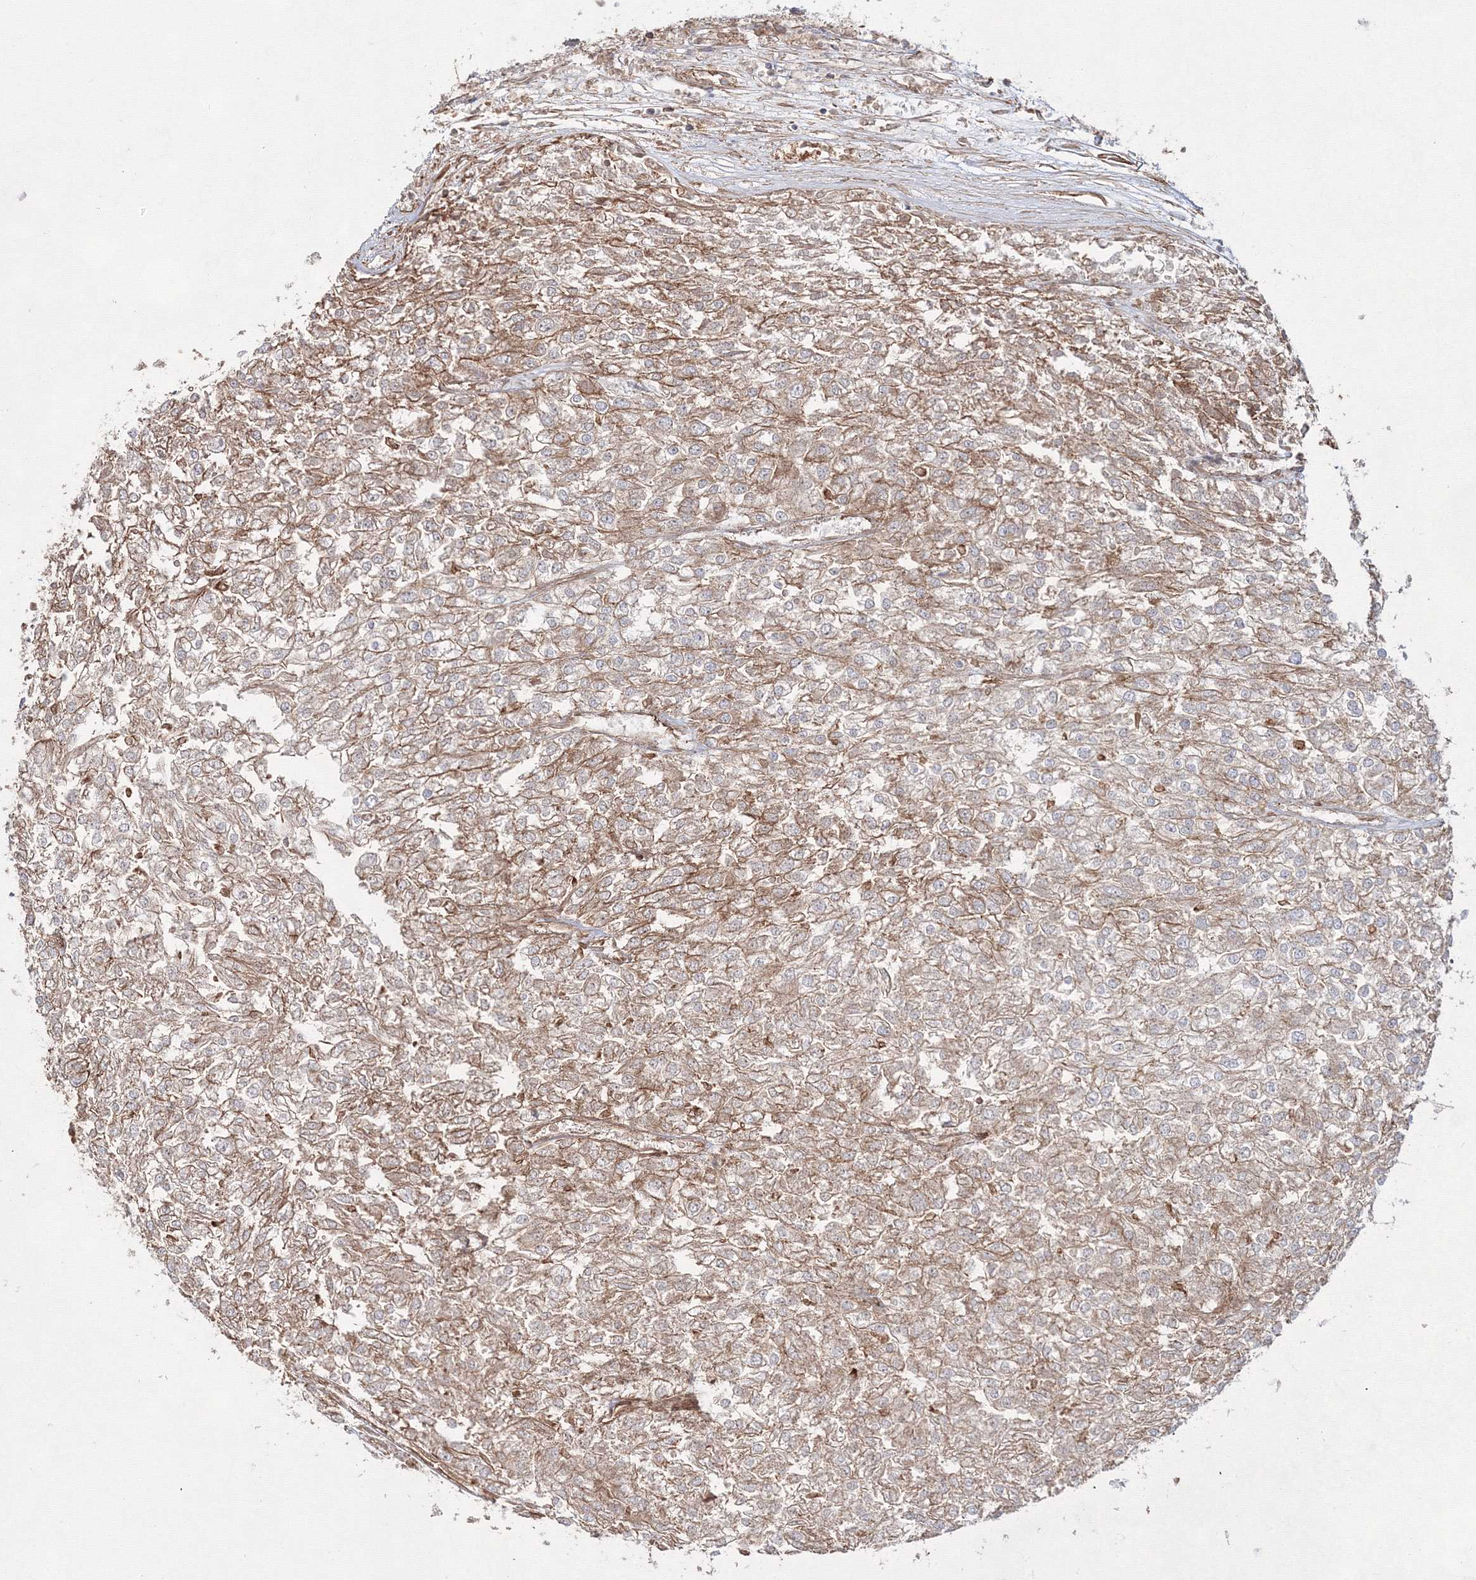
{"staining": {"intensity": "moderate", "quantity": ">75%", "location": "cytoplasmic/membranous"}, "tissue": "renal cancer", "cell_type": "Tumor cells", "image_type": "cancer", "snomed": [{"axis": "morphology", "description": "Adenocarcinoma, NOS"}, {"axis": "topography", "description": "Kidney"}], "caption": "Immunohistochemistry image of neoplastic tissue: renal cancer (adenocarcinoma) stained using immunohistochemistry exhibits medium levels of moderate protein expression localized specifically in the cytoplasmic/membranous of tumor cells, appearing as a cytoplasmic/membranous brown color.", "gene": "EXOC6", "patient": {"sex": "female", "age": 54}}